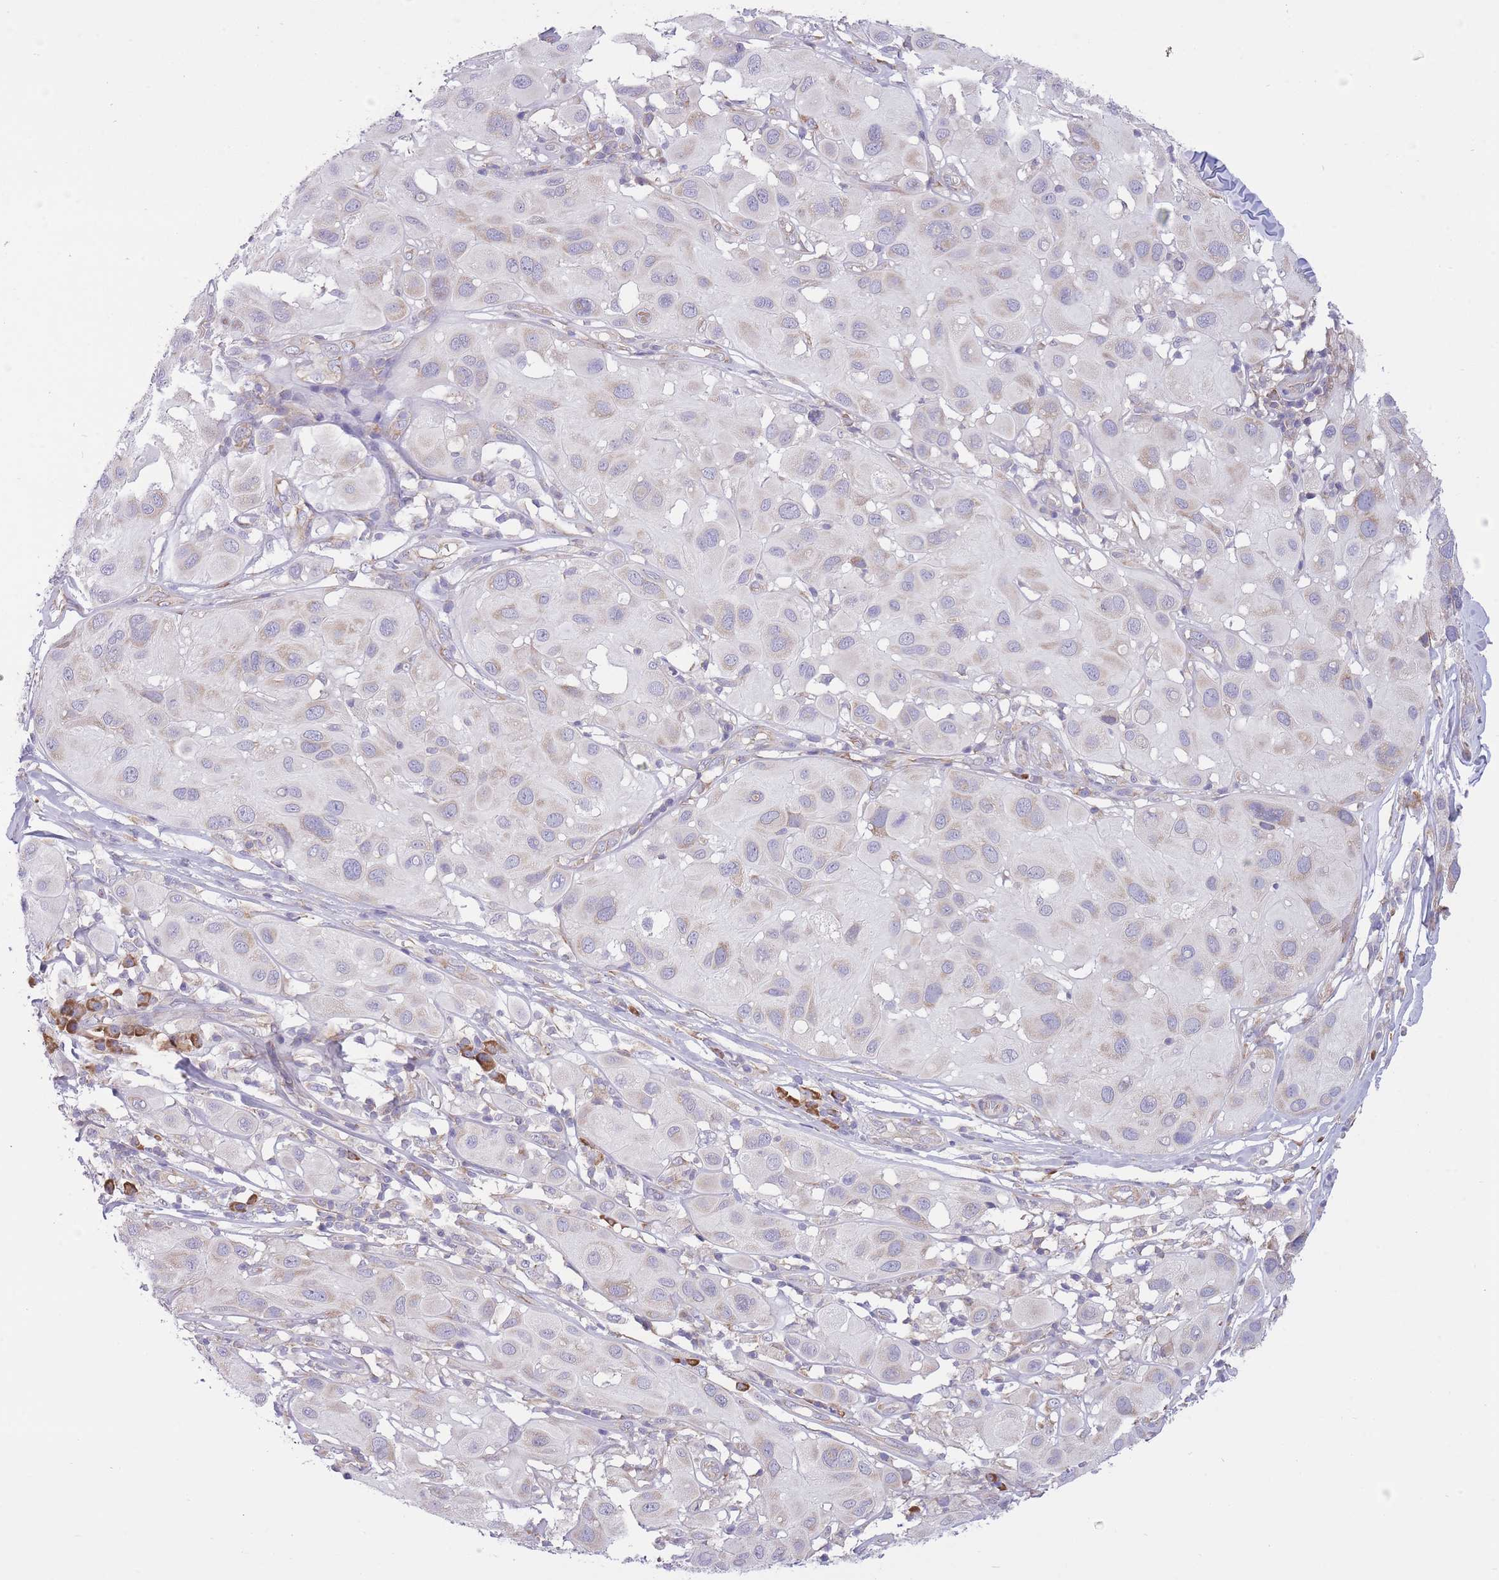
{"staining": {"intensity": "weak", "quantity": "<25%", "location": "cytoplasmic/membranous"}, "tissue": "melanoma", "cell_type": "Tumor cells", "image_type": "cancer", "snomed": [{"axis": "morphology", "description": "Malignant melanoma, Metastatic site"}, {"axis": "topography", "description": "Skin"}], "caption": "An immunohistochemistry (IHC) image of malignant melanoma (metastatic site) is shown. There is no staining in tumor cells of malignant melanoma (metastatic site). (Stains: DAB IHC with hematoxylin counter stain, Microscopy: brightfield microscopy at high magnification).", "gene": "ZNF501", "patient": {"sex": "male", "age": 41}}